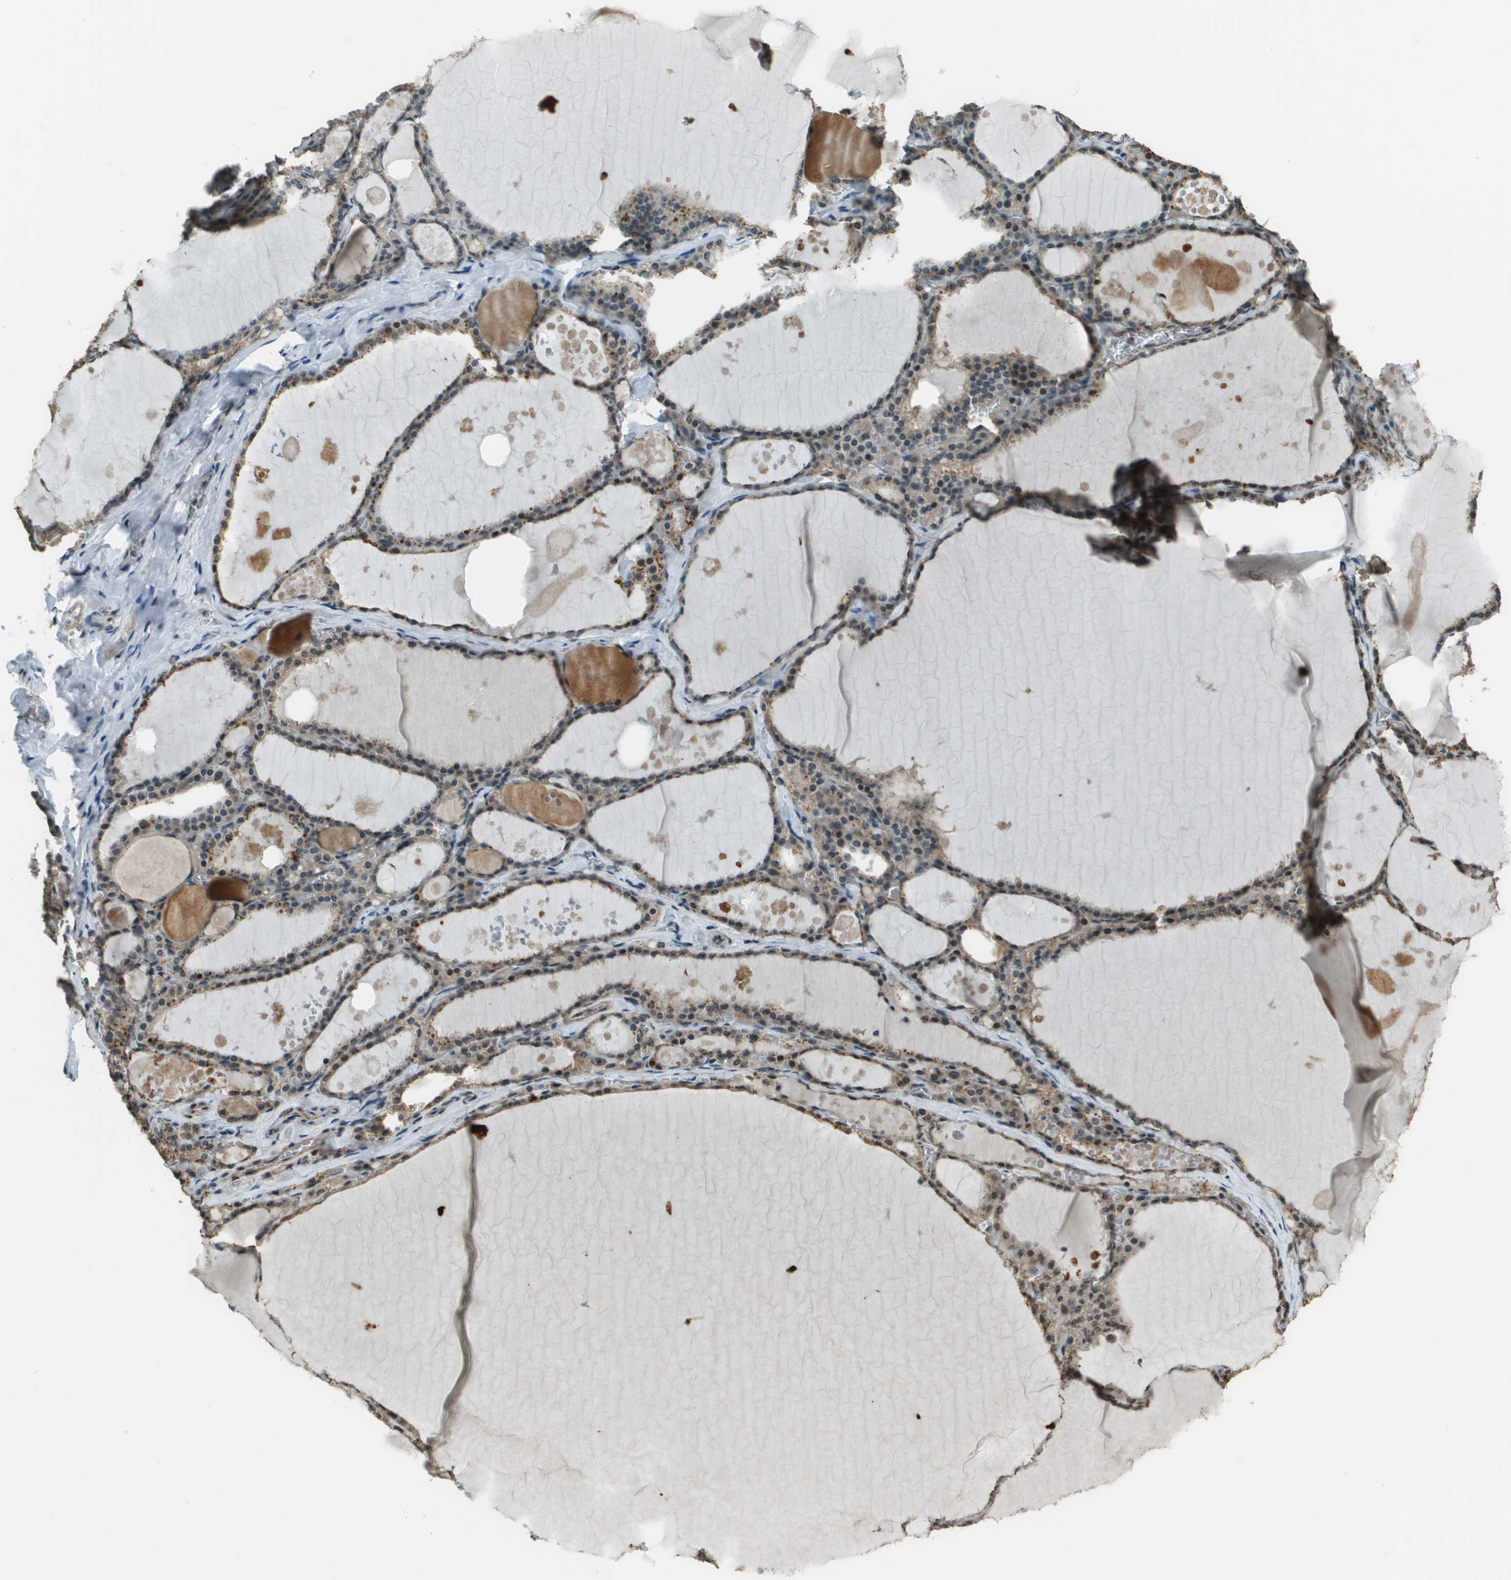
{"staining": {"intensity": "moderate", "quantity": ">75%", "location": "cytoplasmic/membranous"}, "tissue": "thyroid gland", "cell_type": "Glandular cells", "image_type": "normal", "snomed": [{"axis": "morphology", "description": "Normal tissue, NOS"}, {"axis": "topography", "description": "Thyroid gland"}], "caption": "A high-resolution histopathology image shows IHC staining of unremarkable thyroid gland, which demonstrates moderate cytoplasmic/membranous staining in about >75% of glandular cells.", "gene": "SDC3", "patient": {"sex": "male", "age": 56}}